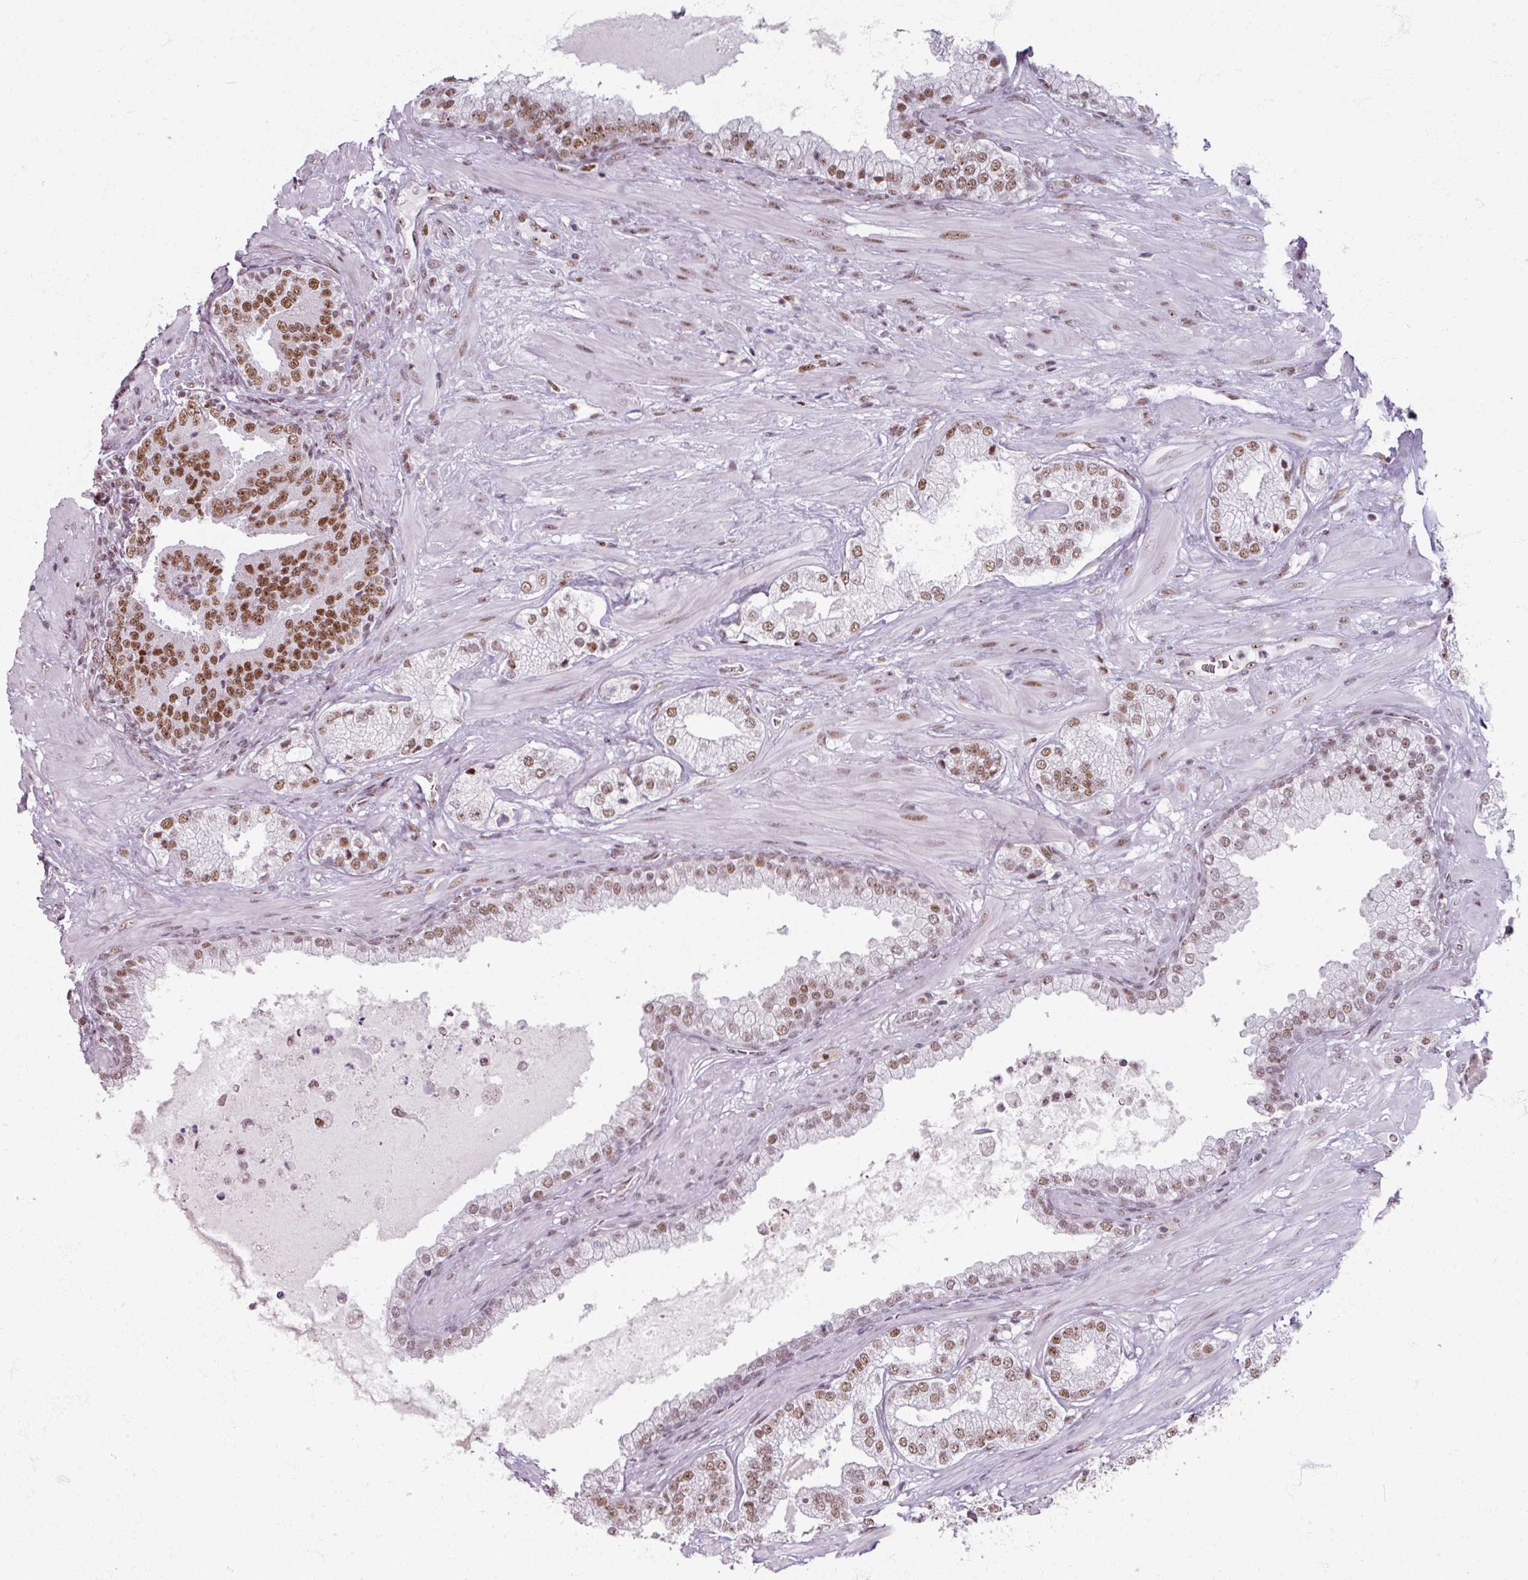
{"staining": {"intensity": "moderate", "quantity": ">75%", "location": "nuclear"}, "tissue": "prostate cancer", "cell_type": "Tumor cells", "image_type": "cancer", "snomed": [{"axis": "morphology", "description": "Adenocarcinoma, High grade"}, {"axis": "topography", "description": "Prostate"}], "caption": "Brown immunohistochemical staining in human adenocarcinoma (high-grade) (prostate) demonstrates moderate nuclear expression in about >75% of tumor cells.", "gene": "ADAR", "patient": {"sex": "male", "age": 55}}